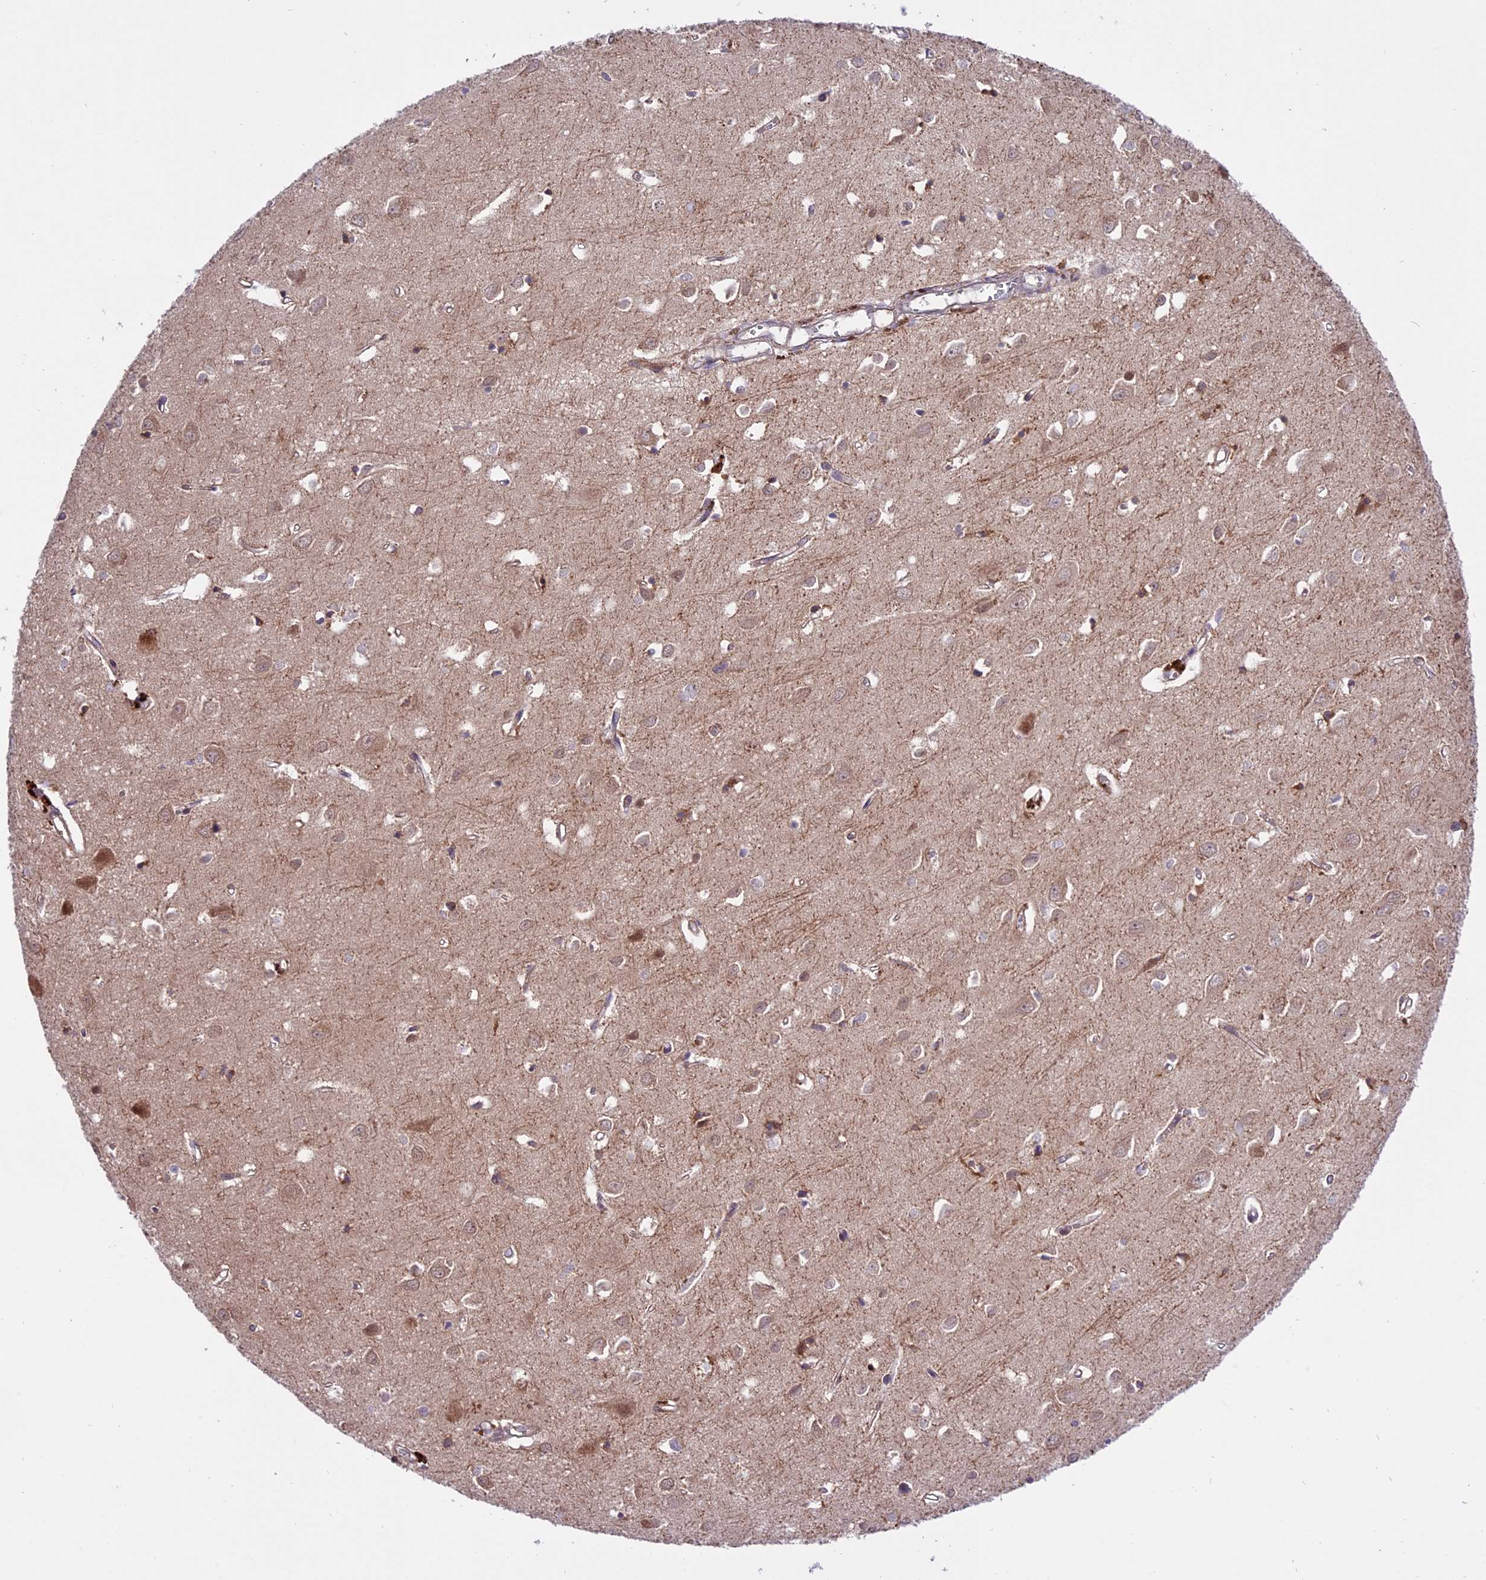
{"staining": {"intensity": "negative", "quantity": "none", "location": "none"}, "tissue": "cerebral cortex", "cell_type": "Endothelial cells", "image_type": "normal", "snomed": [{"axis": "morphology", "description": "Normal tissue, NOS"}, {"axis": "topography", "description": "Cerebral cortex"}], "caption": "High magnification brightfield microscopy of benign cerebral cortex stained with DAB (brown) and counterstained with hematoxylin (blue): endothelial cells show no significant expression.", "gene": "SPRED1", "patient": {"sex": "female", "age": 64}}